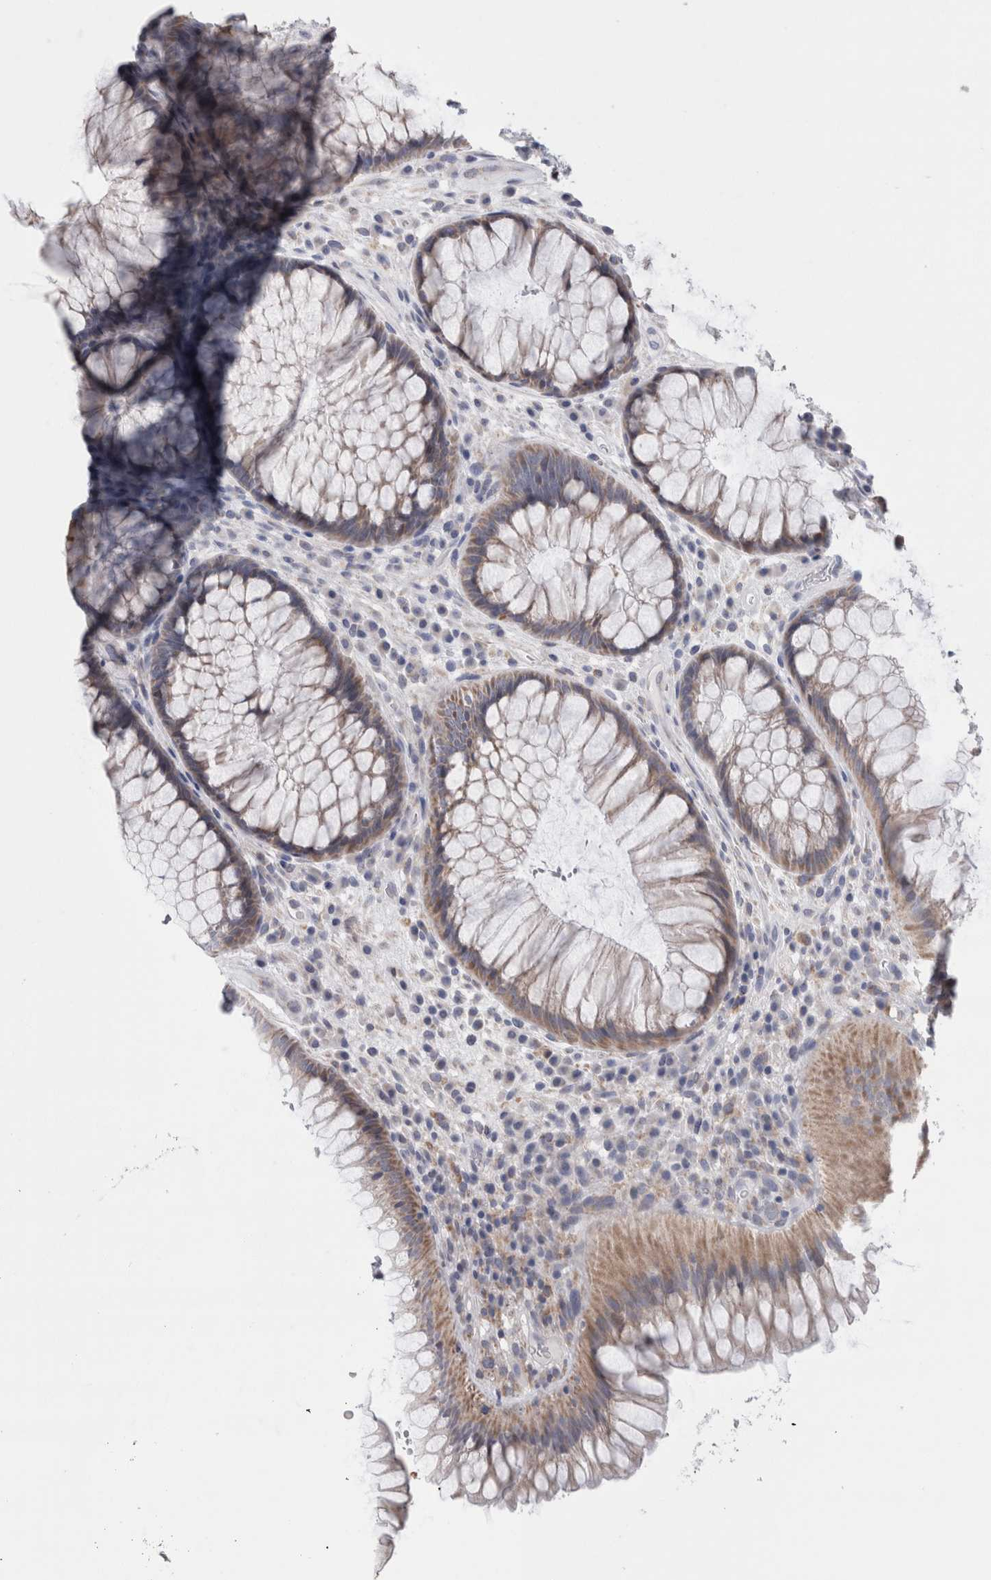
{"staining": {"intensity": "moderate", "quantity": ">75%", "location": "cytoplasmic/membranous"}, "tissue": "rectum", "cell_type": "Glandular cells", "image_type": "normal", "snomed": [{"axis": "morphology", "description": "Normal tissue, NOS"}, {"axis": "topography", "description": "Rectum"}], "caption": "Protein staining reveals moderate cytoplasmic/membranous staining in approximately >75% of glandular cells in benign rectum.", "gene": "GDAP1", "patient": {"sex": "male", "age": 51}}